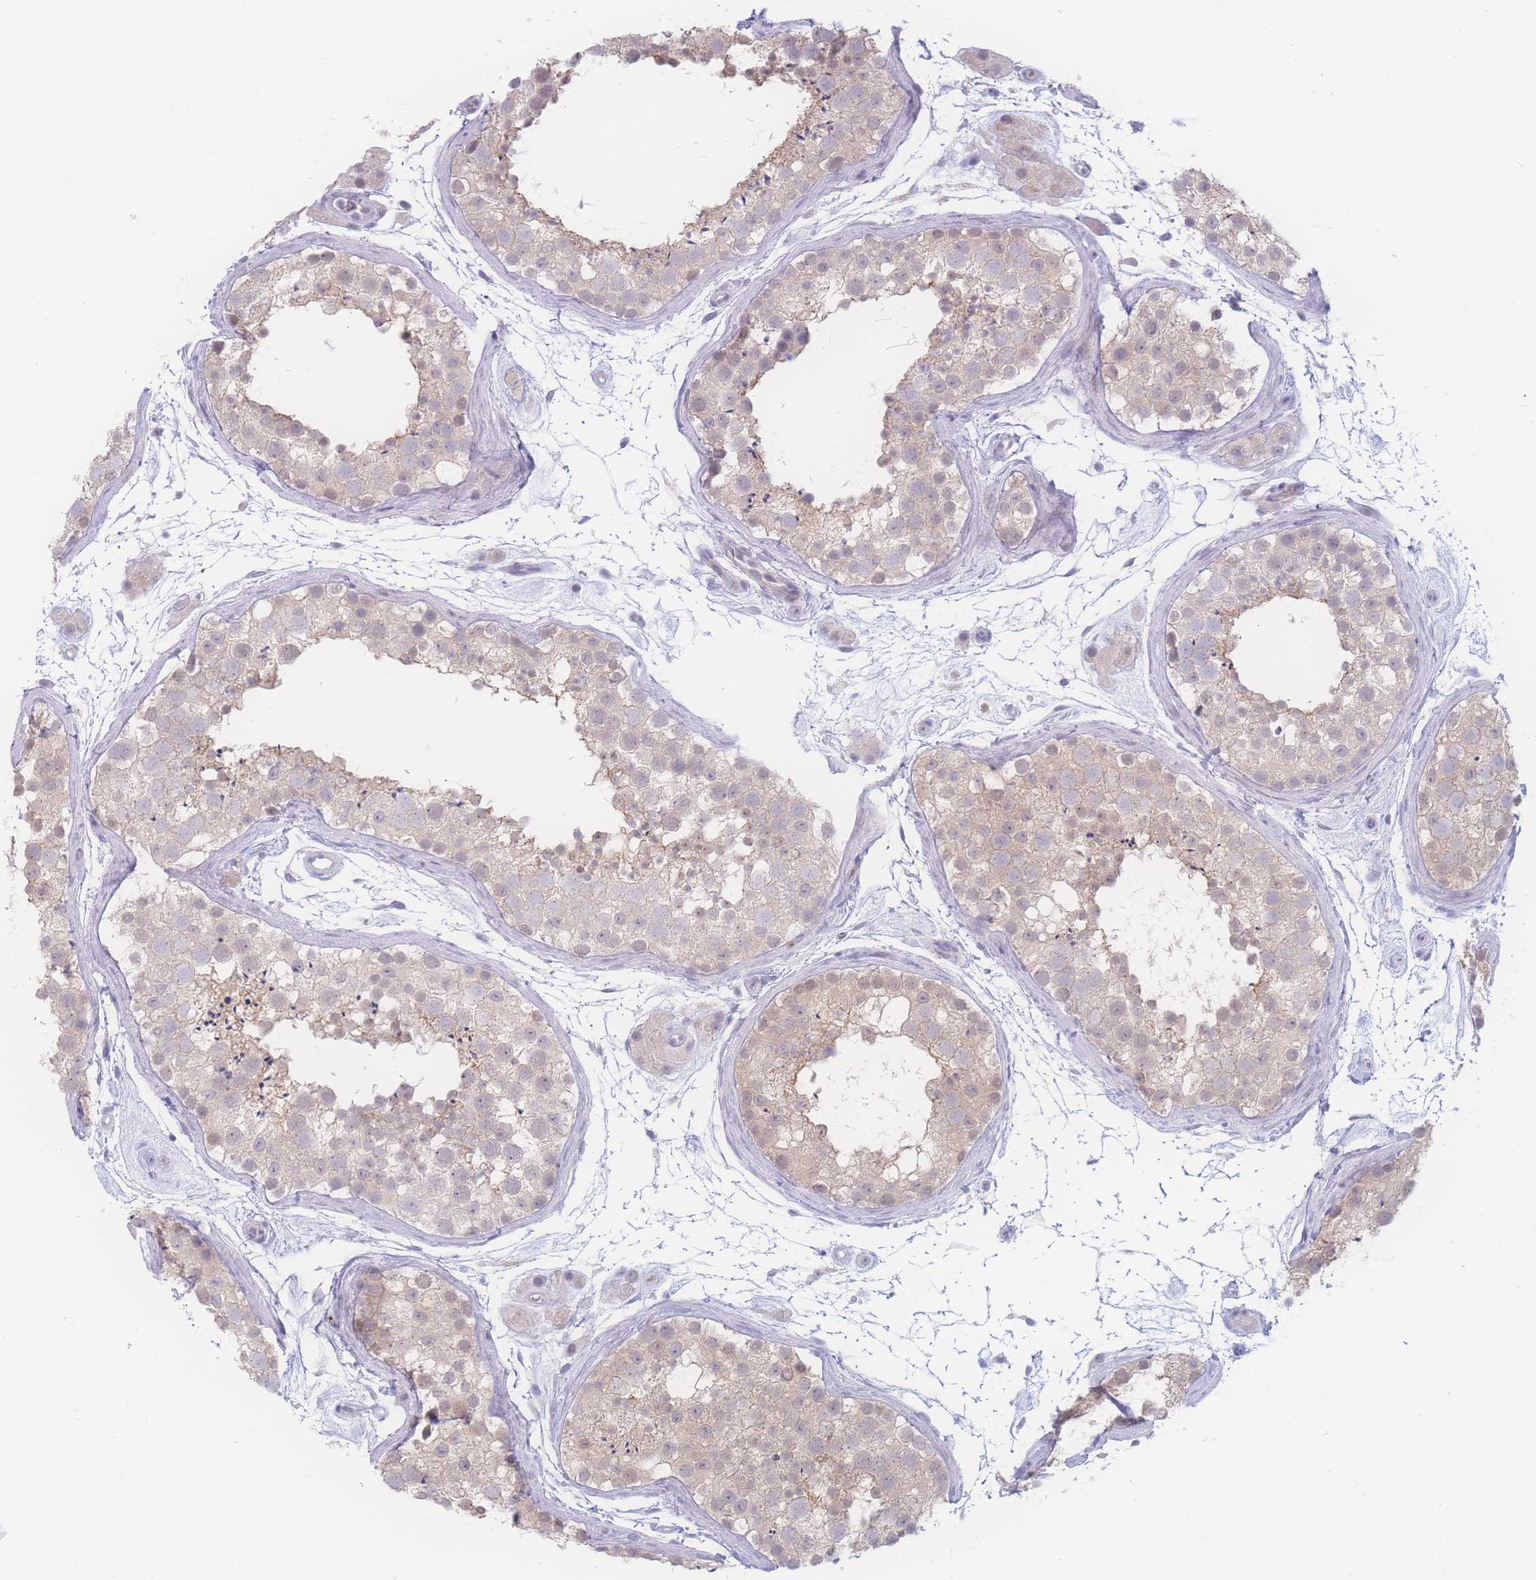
{"staining": {"intensity": "moderate", "quantity": "<25%", "location": "cytoplasmic/membranous,nuclear"}, "tissue": "testis", "cell_type": "Cells in seminiferous ducts", "image_type": "normal", "snomed": [{"axis": "morphology", "description": "Normal tissue, NOS"}, {"axis": "topography", "description": "Testis"}], "caption": "Immunohistochemistry photomicrograph of normal testis: human testis stained using immunohistochemistry exhibits low levels of moderate protein expression localized specifically in the cytoplasmic/membranous,nuclear of cells in seminiferous ducts, appearing as a cytoplasmic/membranous,nuclear brown color.", "gene": "PRSS22", "patient": {"sex": "male", "age": 41}}